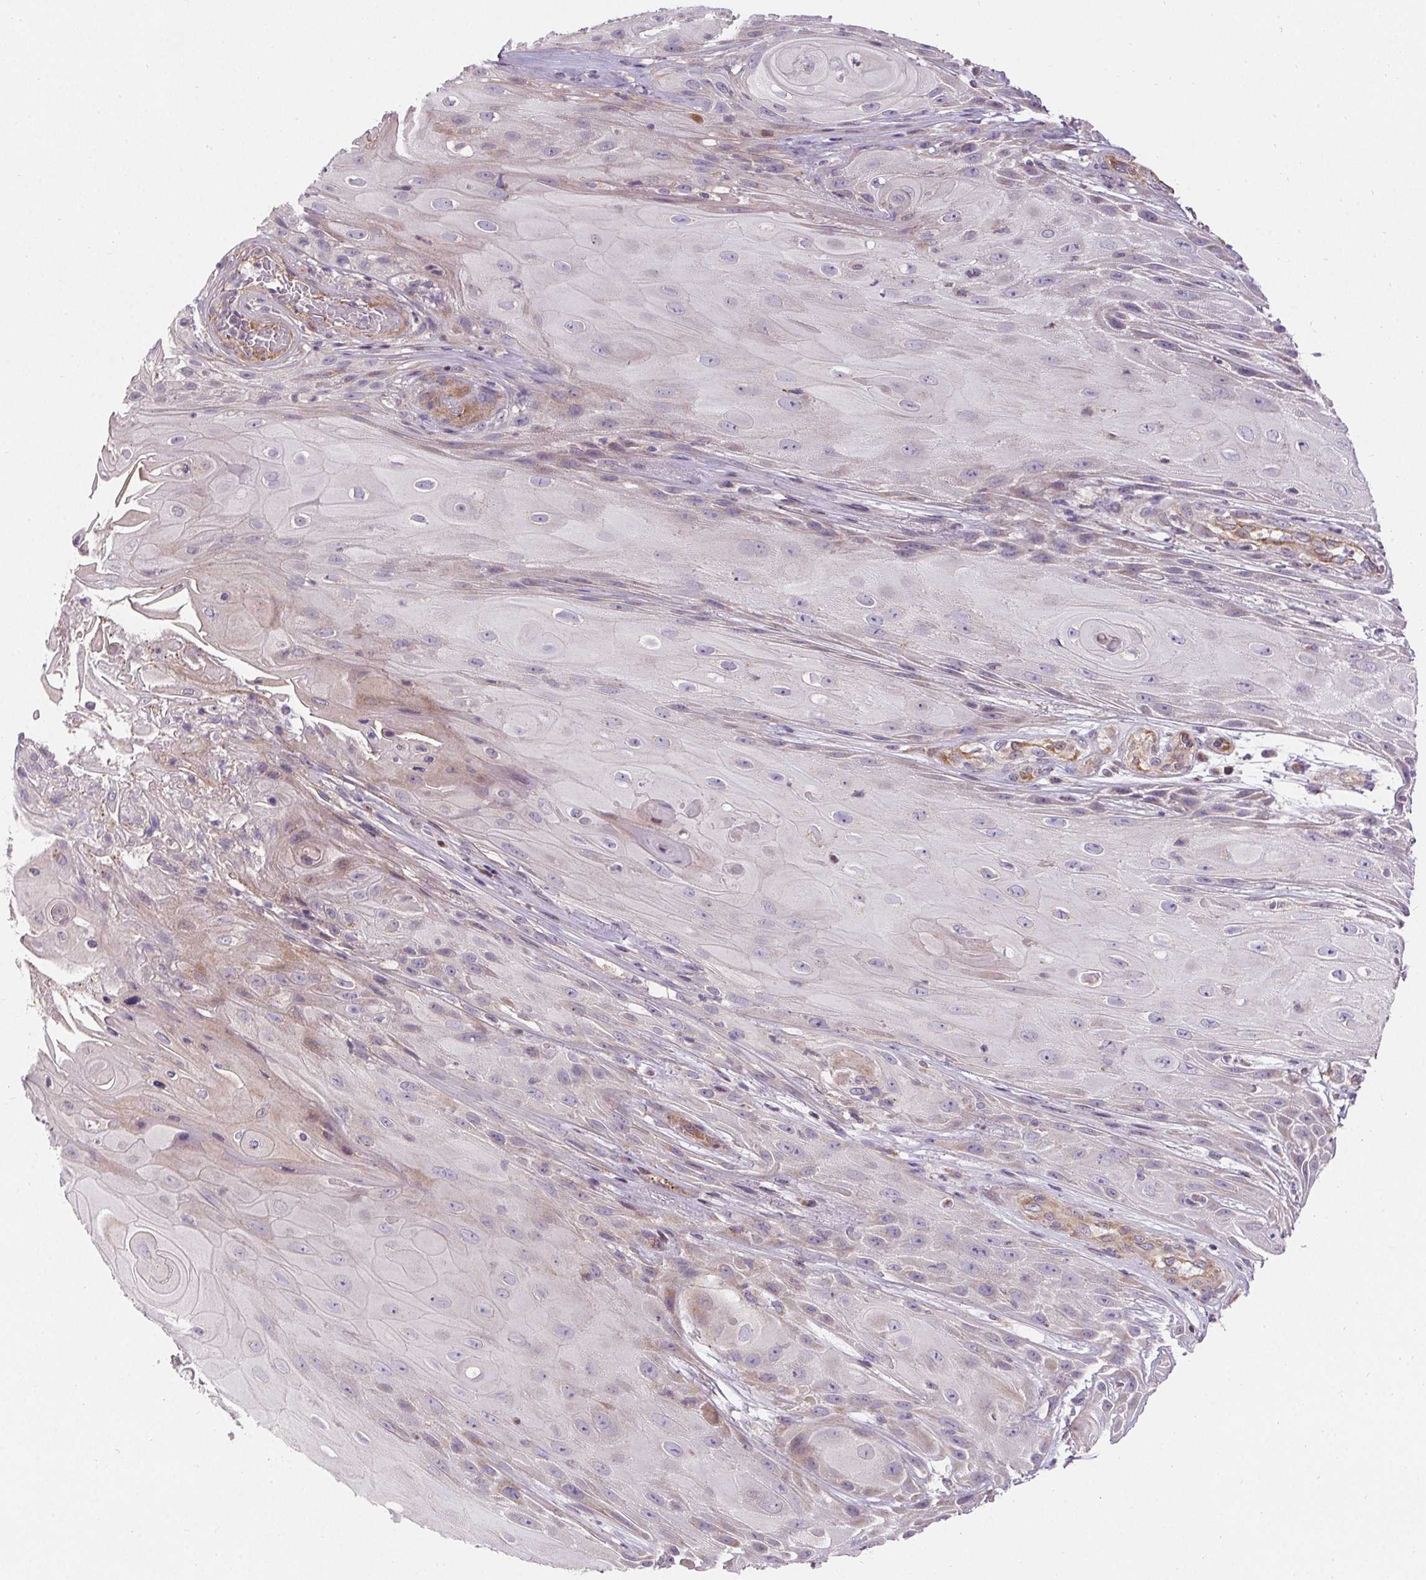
{"staining": {"intensity": "negative", "quantity": "none", "location": "none"}, "tissue": "skin cancer", "cell_type": "Tumor cells", "image_type": "cancer", "snomed": [{"axis": "morphology", "description": "Squamous cell carcinoma, NOS"}, {"axis": "topography", "description": "Skin"}], "caption": "This is a histopathology image of immunohistochemistry (IHC) staining of skin cancer (squamous cell carcinoma), which shows no positivity in tumor cells.", "gene": "APLP1", "patient": {"sex": "male", "age": 62}}